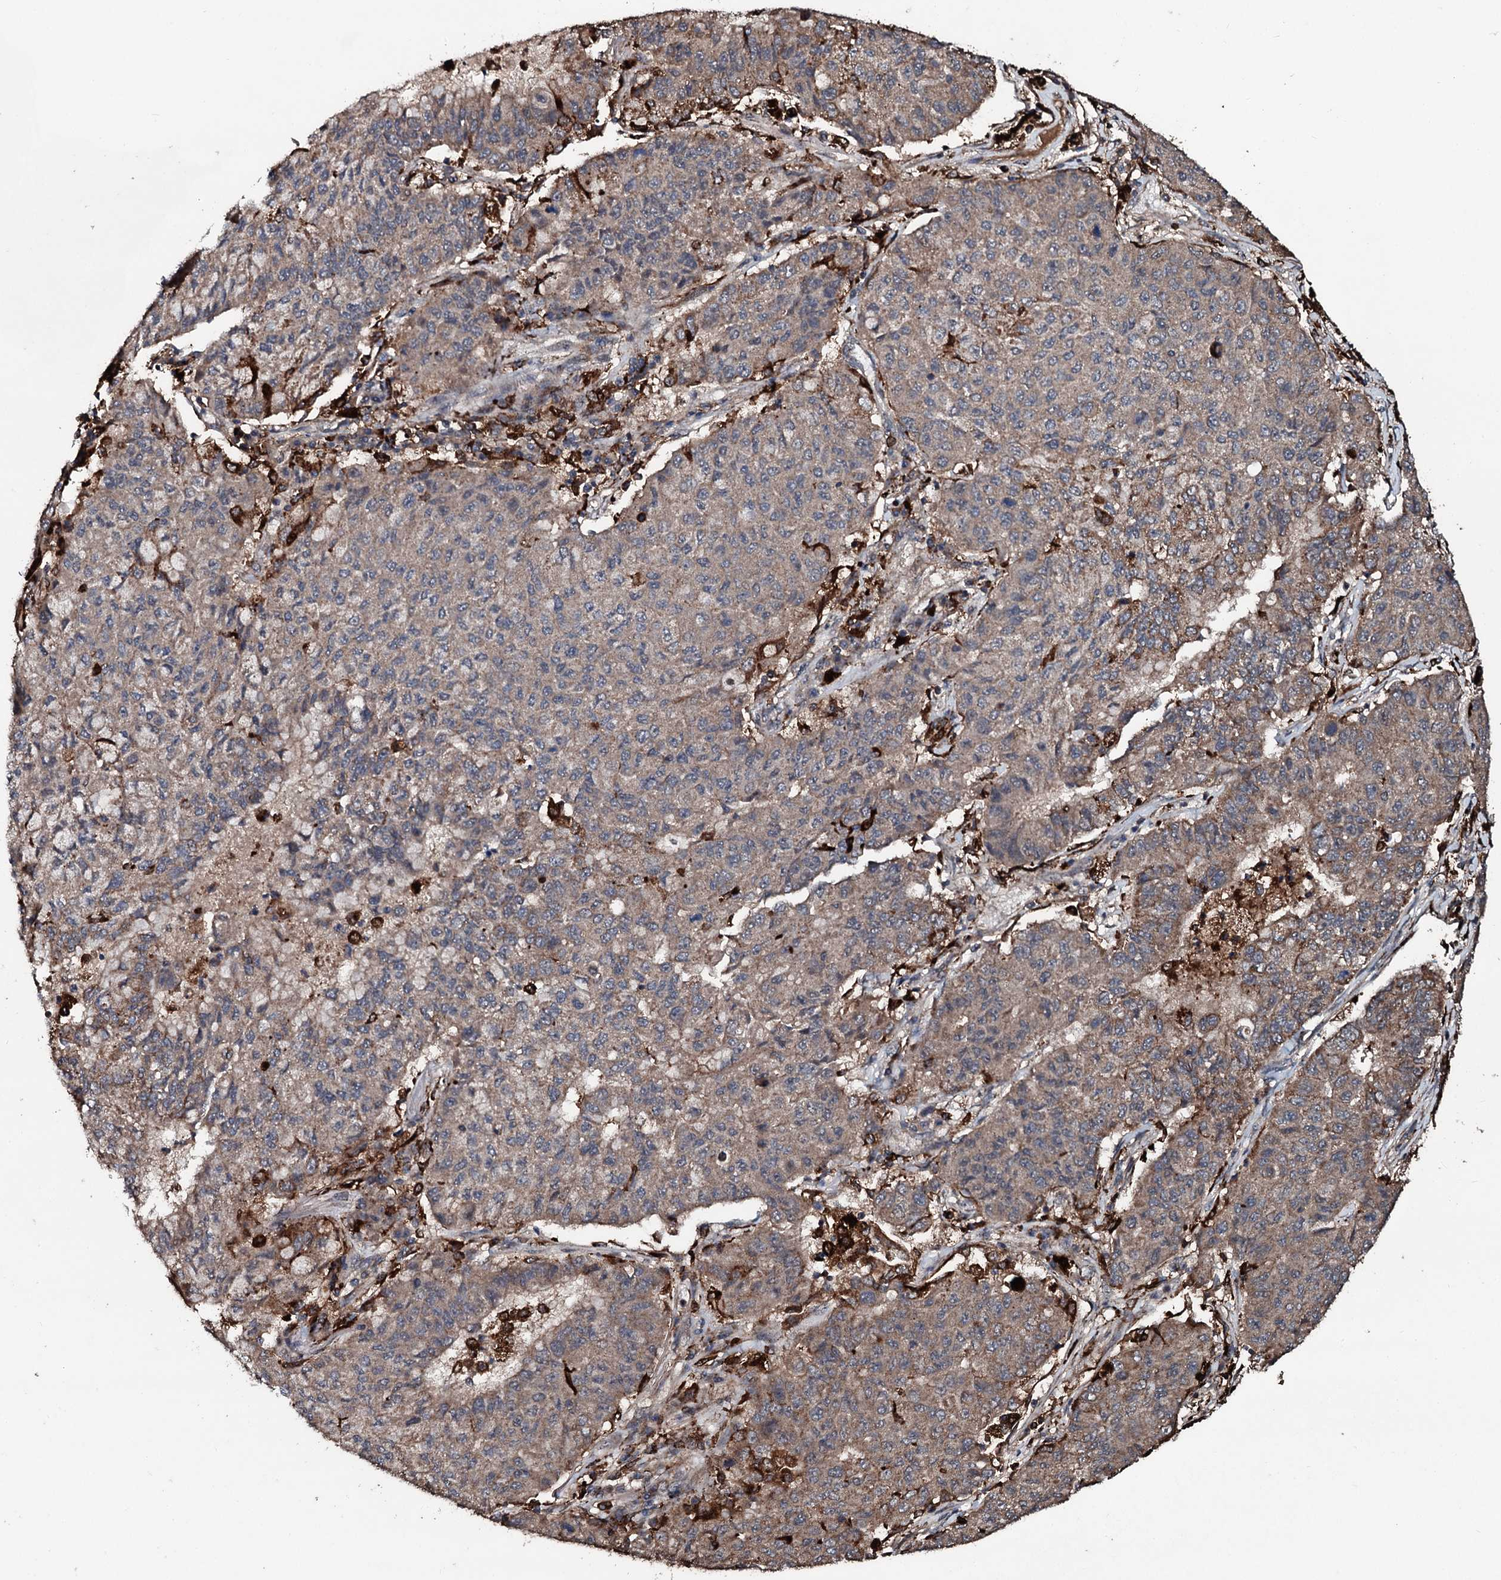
{"staining": {"intensity": "weak", "quantity": "25%-75%", "location": "cytoplasmic/membranous"}, "tissue": "lung cancer", "cell_type": "Tumor cells", "image_type": "cancer", "snomed": [{"axis": "morphology", "description": "Squamous cell carcinoma, NOS"}, {"axis": "topography", "description": "Lung"}], "caption": "Lung cancer stained for a protein (brown) displays weak cytoplasmic/membranous positive positivity in about 25%-75% of tumor cells.", "gene": "TPGS2", "patient": {"sex": "male", "age": 74}}